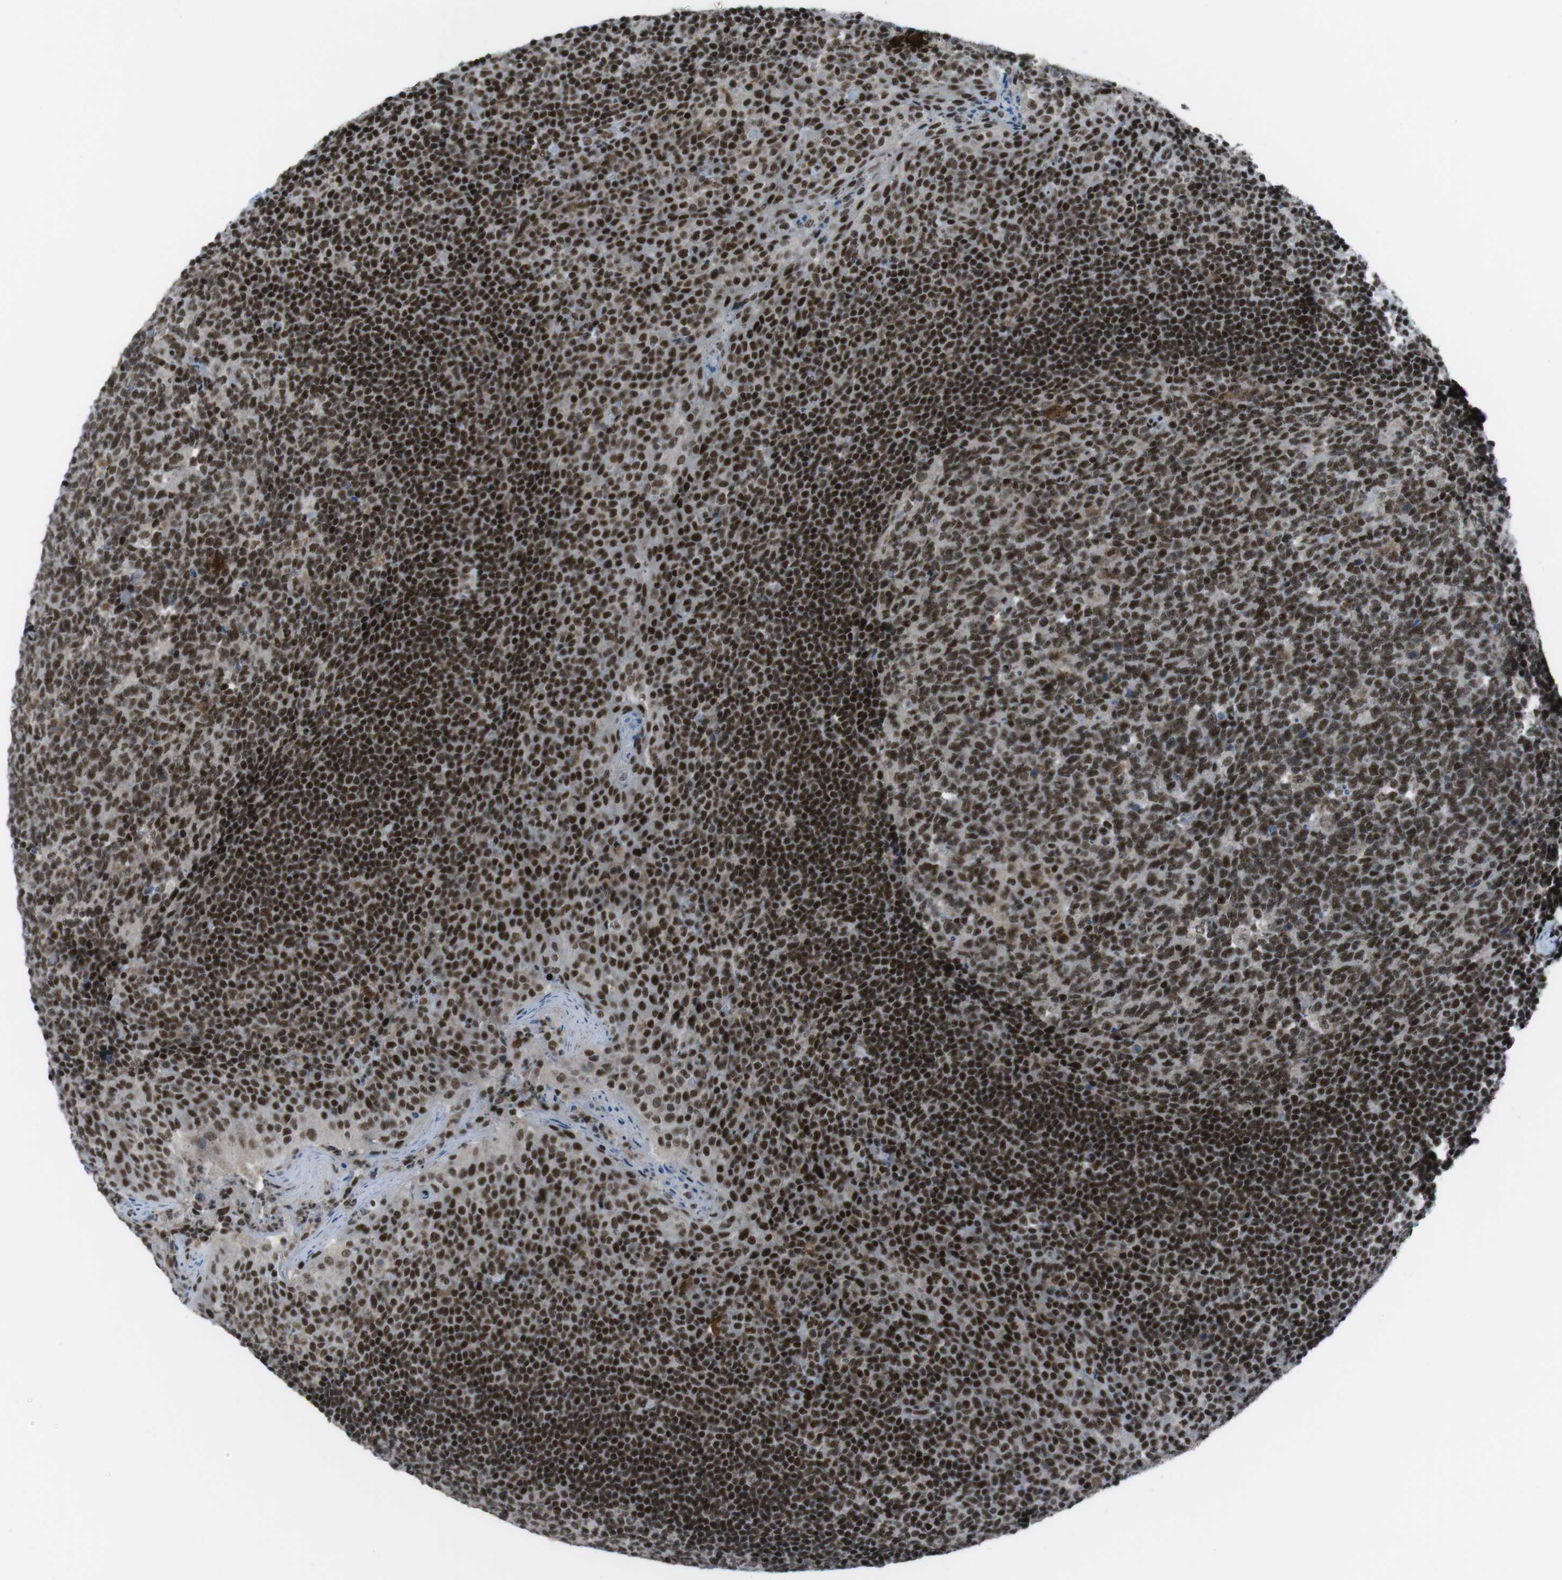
{"staining": {"intensity": "strong", "quantity": ">75%", "location": "nuclear"}, "tissue": "tonsil", "cell_type": "Germinal center cells", "image_type": "normal", "snomed": [{"axis": "morphology", "description": "Normal tissue, NOS"}, {"axis": "topography", "description": "Tonsil"}], "caption": "Unremarkable tonsil demonstrates strong nuclear staining in approximately >75% of germinal center cells Nuclei are stained in blue..", "gene": "TAF1", "patient": {"sex": "male", "age": 17}}